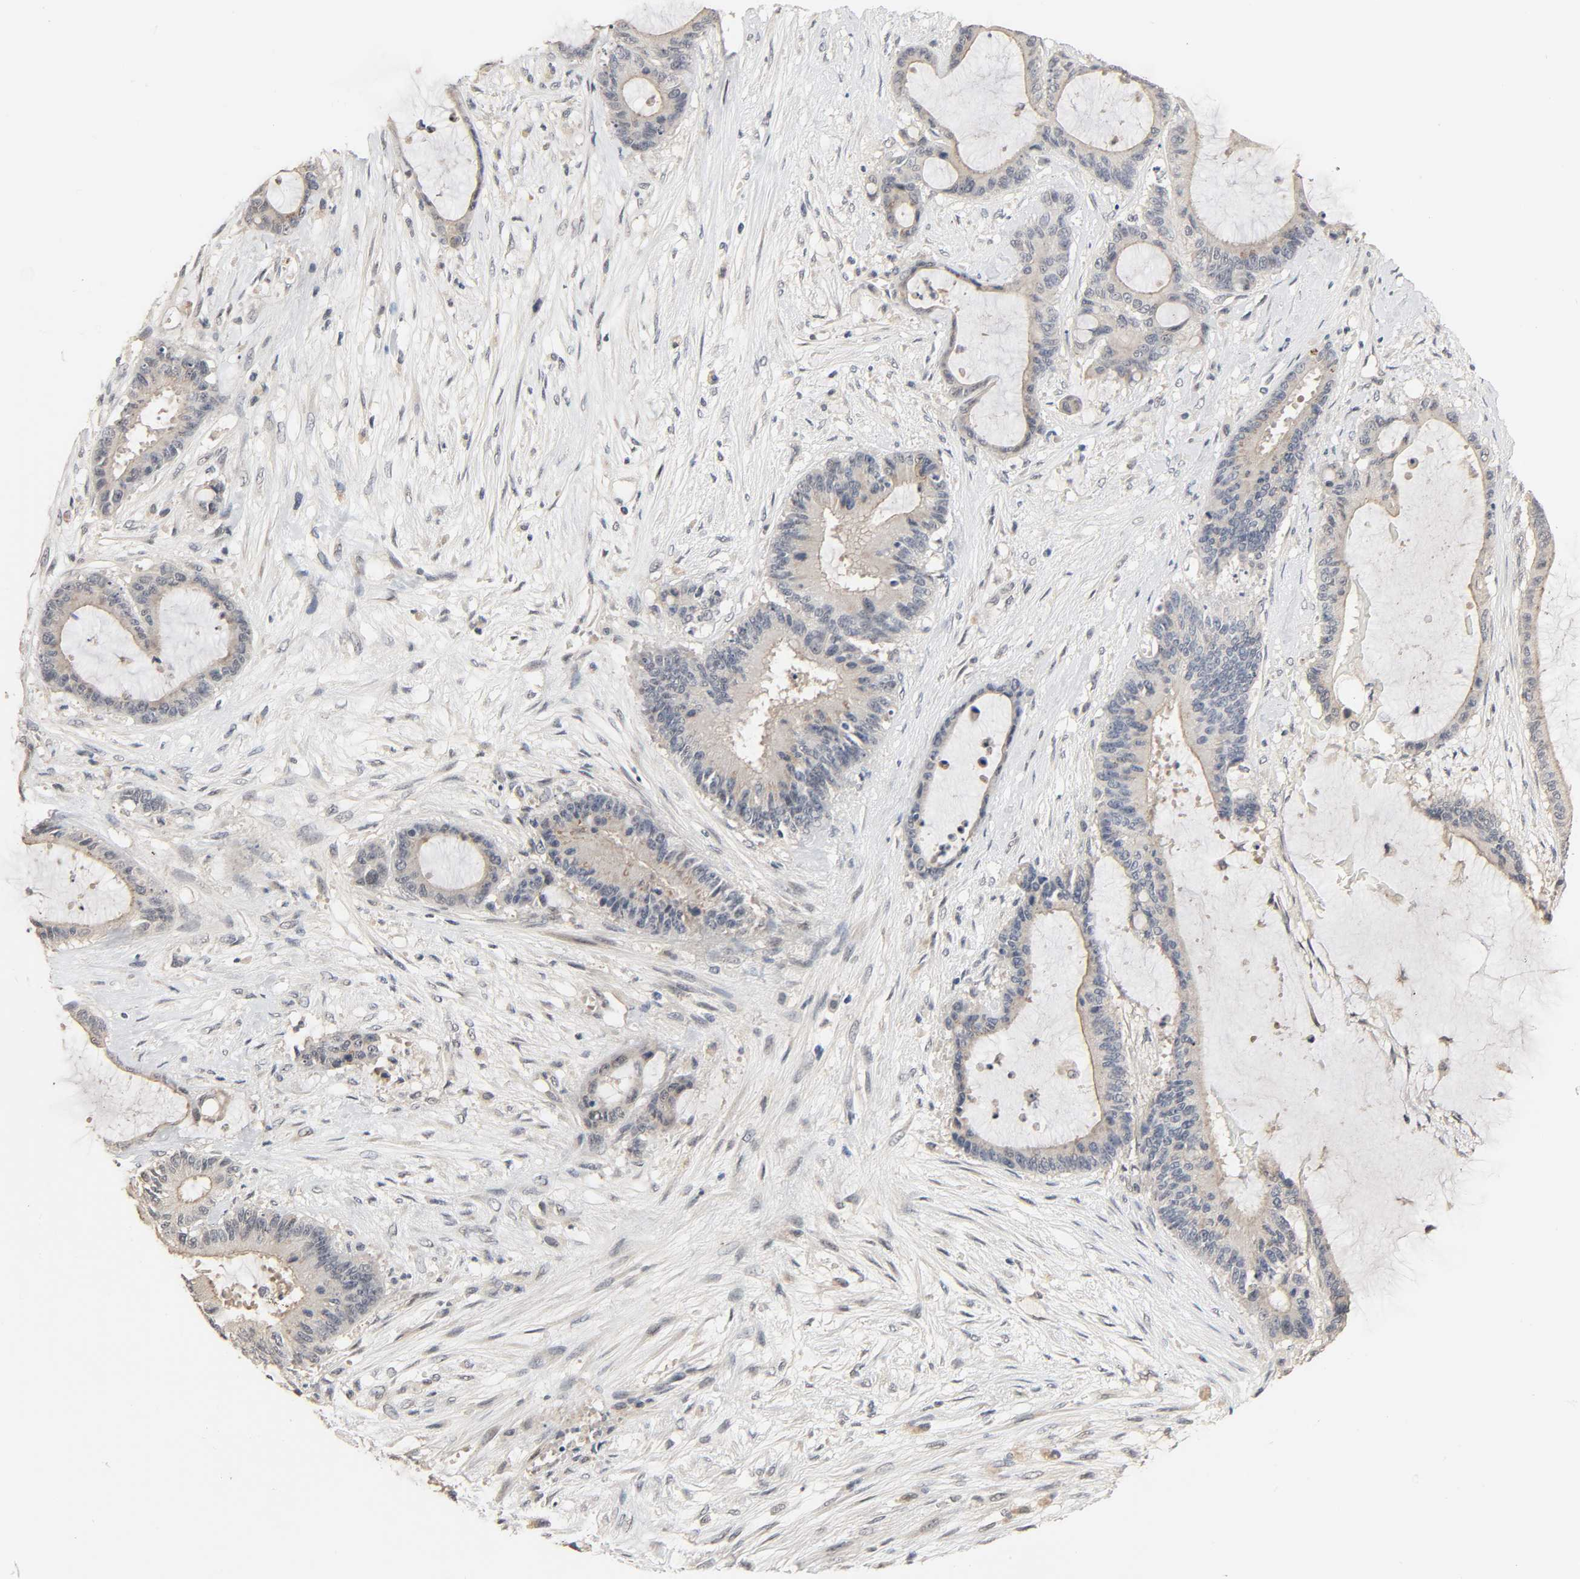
{"staining": {"intensity": "weak", "quantity": "<25%", "location": "cytoplasmic/membranous"}, "tissue": "liver cancer", "cell_type": "Tumor cells", "image_type": "cancer", "snomed": [{"axis": "morphology", "description": "Cholangiocarcinoma"}, {"axis": "topography", "description": "Liver"}], "caption": "DAB (3,3'-diaminobenzidine) immunohistochemical staining of liver cancer (cholangiocarcinoma) shows no significant staining in tumor cells.", "gene": "MAGEA8", "patient": {"sex": "female", "age": 73}}